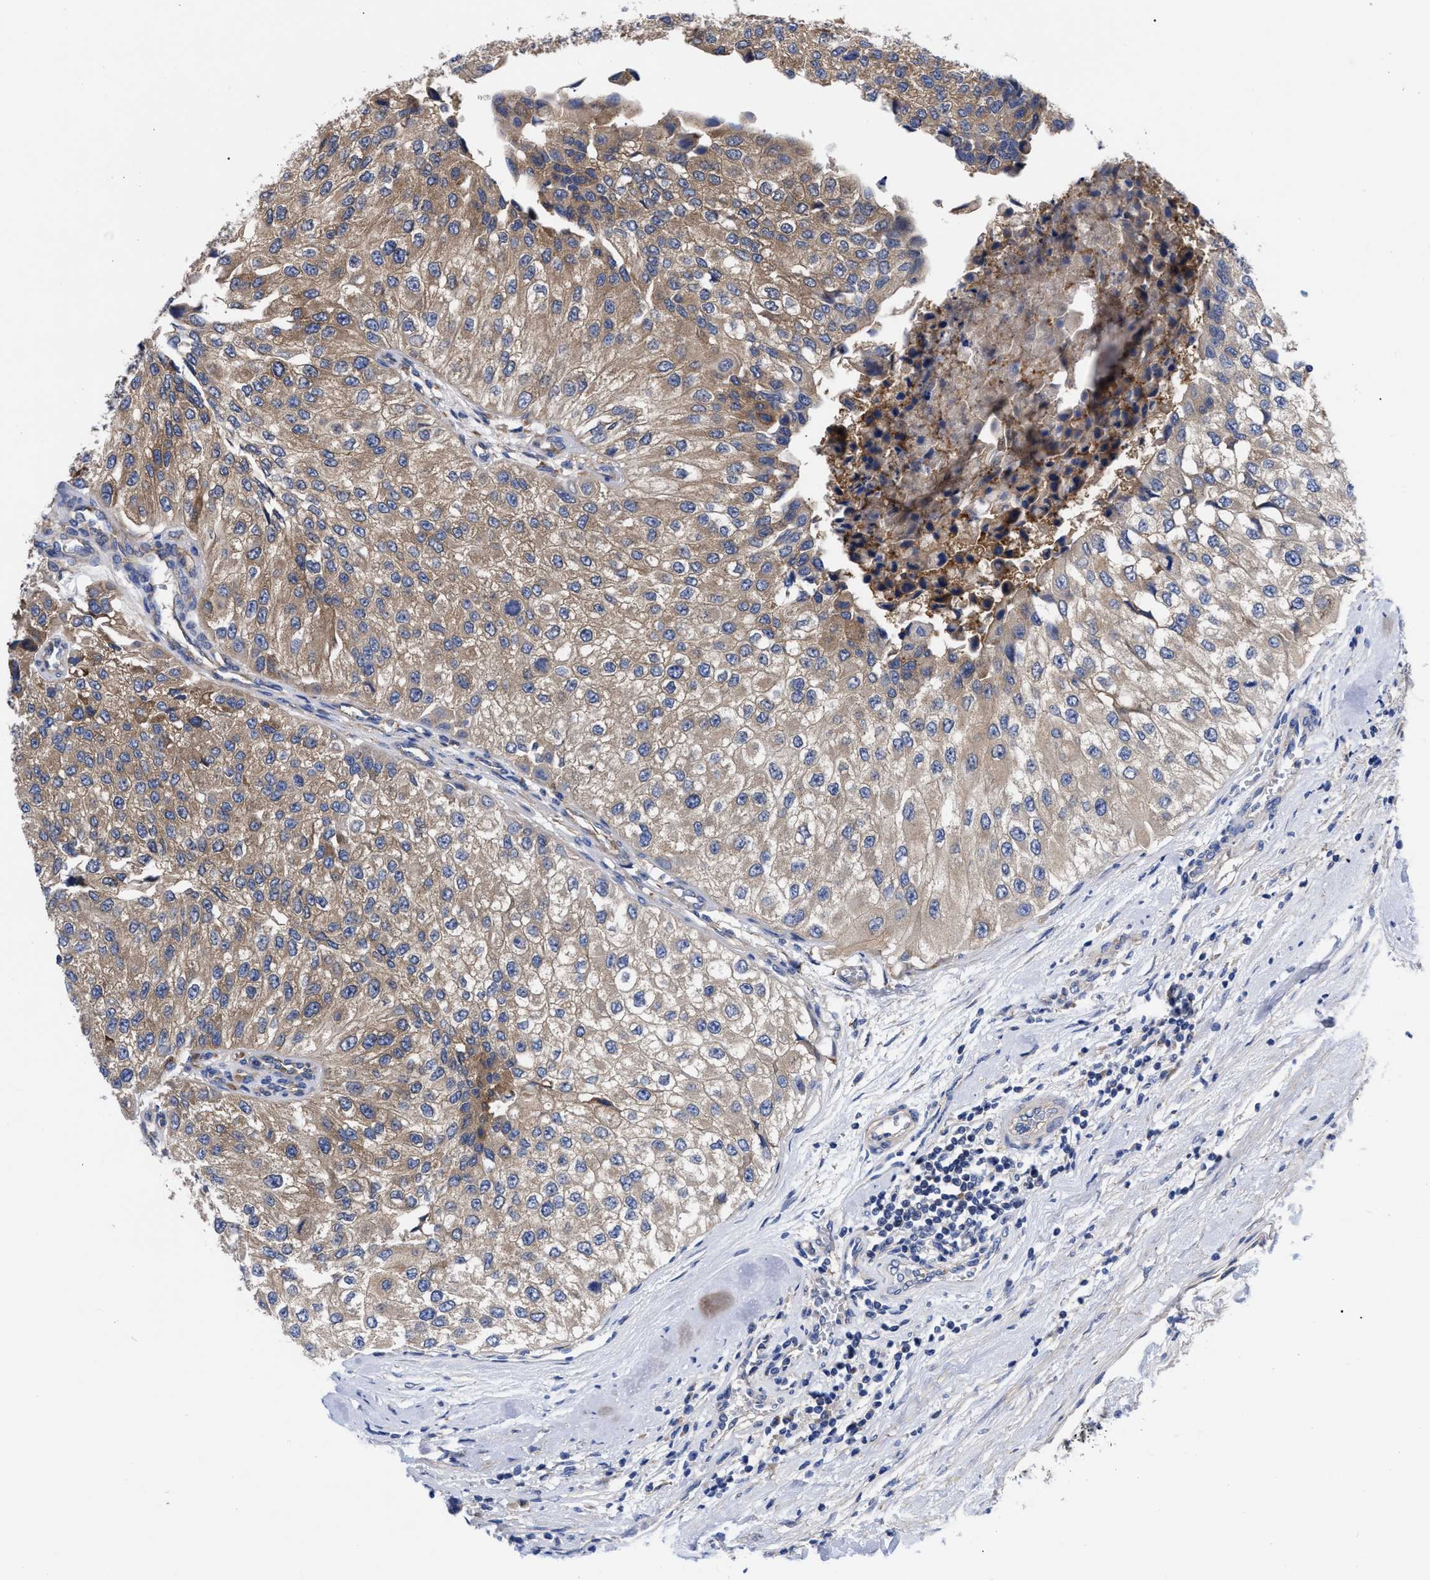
{"staining": {"intensity": "moderate", "quantity": ">75%", "location": "cytoplasmic/membranous"}, "tissue": "urothelial cancer", "cell_type": "Tumor cells", "image_type": "cancer", "snomed": [{"axis": "morphology", "description": "Urothelial carcinoma, High grade"}, {"axis": "topography", "description": "Kidney"}, {"axis": "topography", "description": "Urinary bladder"}], "caption": "This photomicrograph shows immunohistochemistry staining of human urothelial cancer, with medium moderate cytoplasmic/membranous staining in approximately >75% of tumor cells.", "gene": "RBKS", "patient": {"sex": "male", "age": 77}}